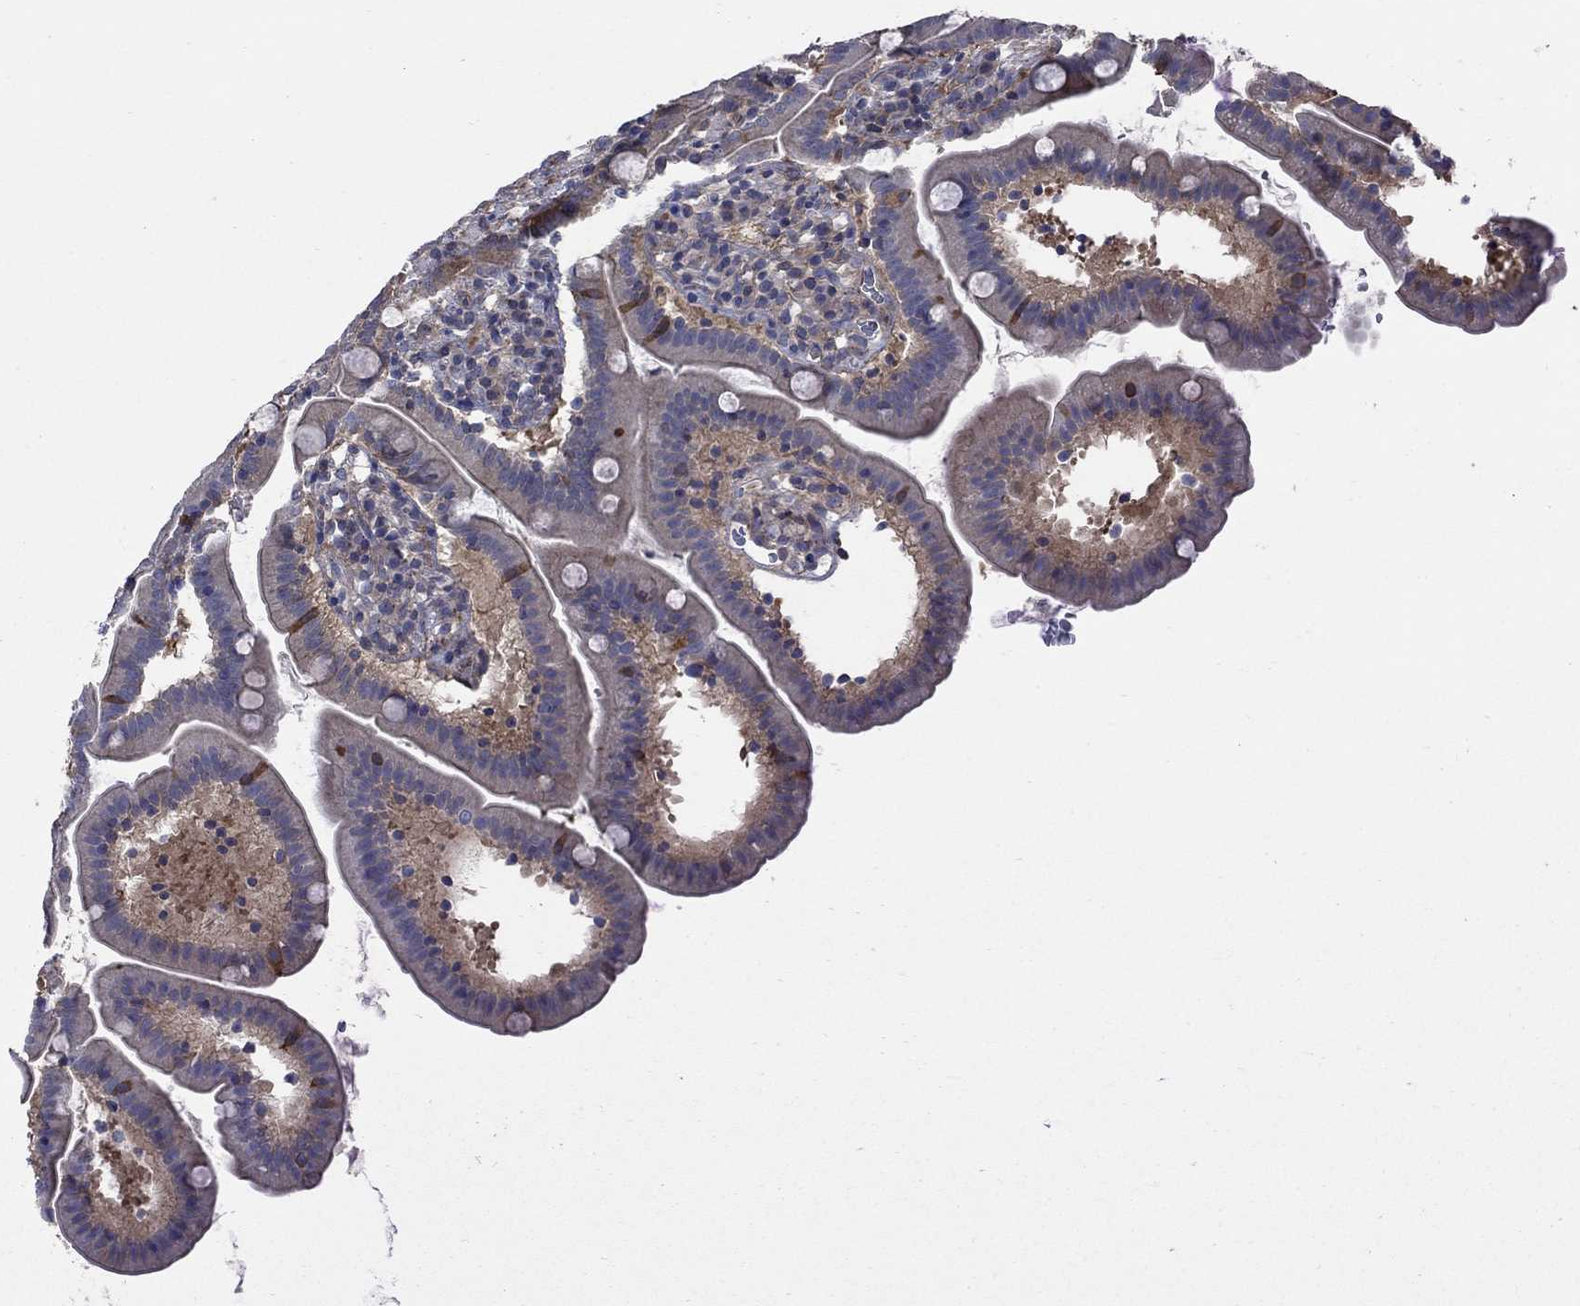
{"staining": {"intensity": "strong", "quantity": "25%-75%", "location": "cytoplasmic/membranous"}, "tissue": "duodenum", "cell_type": "Glandular cells", "image_type": "normal", "snomed": [{"axis": "morphology", "description": "Normal tissue, NOS"}, {"axis": "topography", "description": "Duodenum"}], "caption": "Strong cytoplasmic/membranous positivity is appreciated in approximately 25%-75% of glandular cells in benign duodenum.", "gene": "PDZD2", "patient": {"sex": "female", "age": 67}}